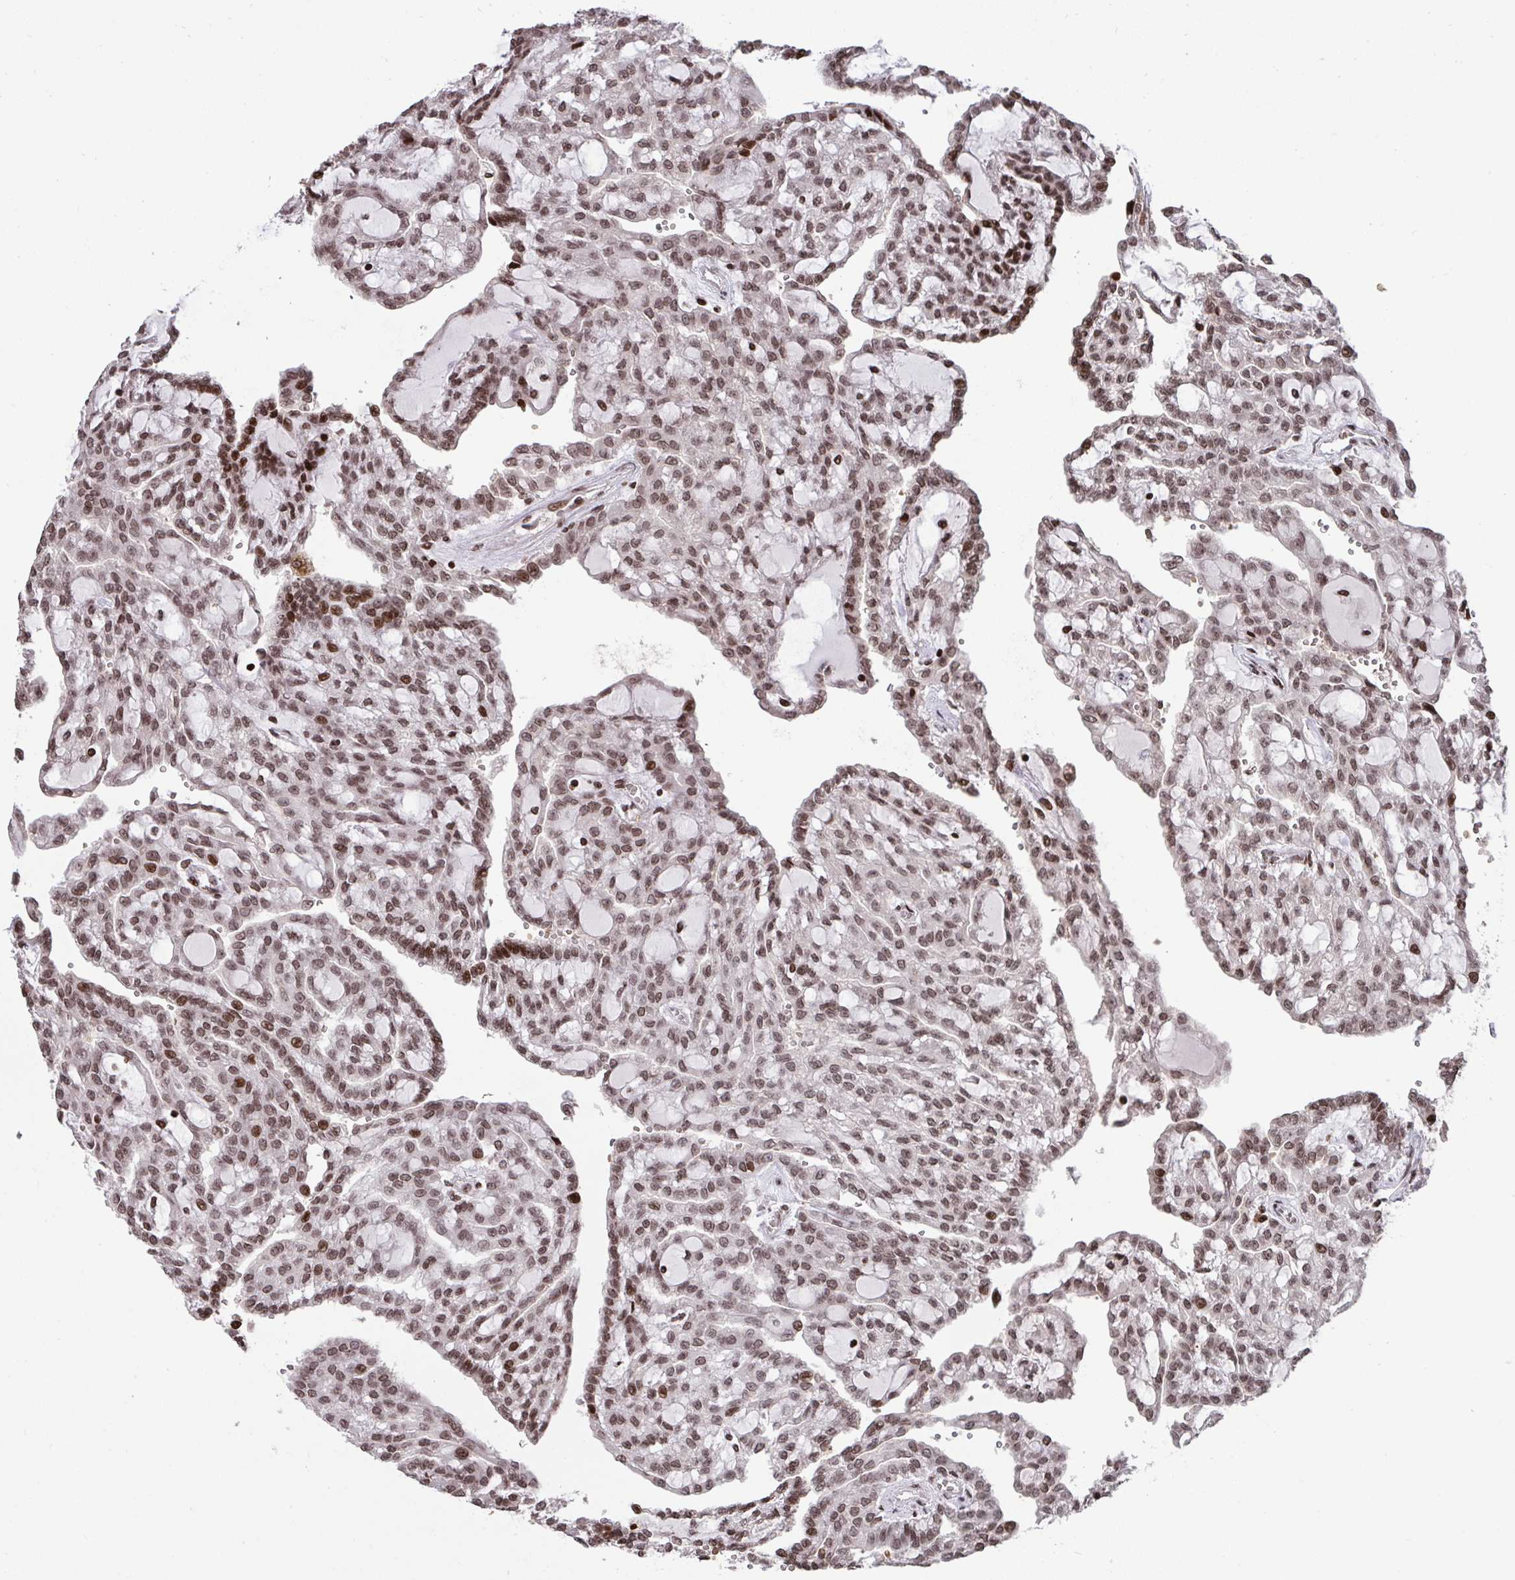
{"staining": {"intensity": "moderate", "quantity": ">75%", "location": "nuclear"}, "tissue": "renal cancer", "cell_type": "Tumor cells", "image_type": "cancer", "snomed": [{"axis": "morphology", "description": "Adenocarcinoma, NOS"}, {"axis": "topography", "description": "Kidney"}], "caption": "Protein analysis of adenocarcinoma (renal) tissue shows moderate nuclear staining in approximately >75% of tumor cells.", "gene": "NIP7", "patient": {"sex": "male", "age": 63}}